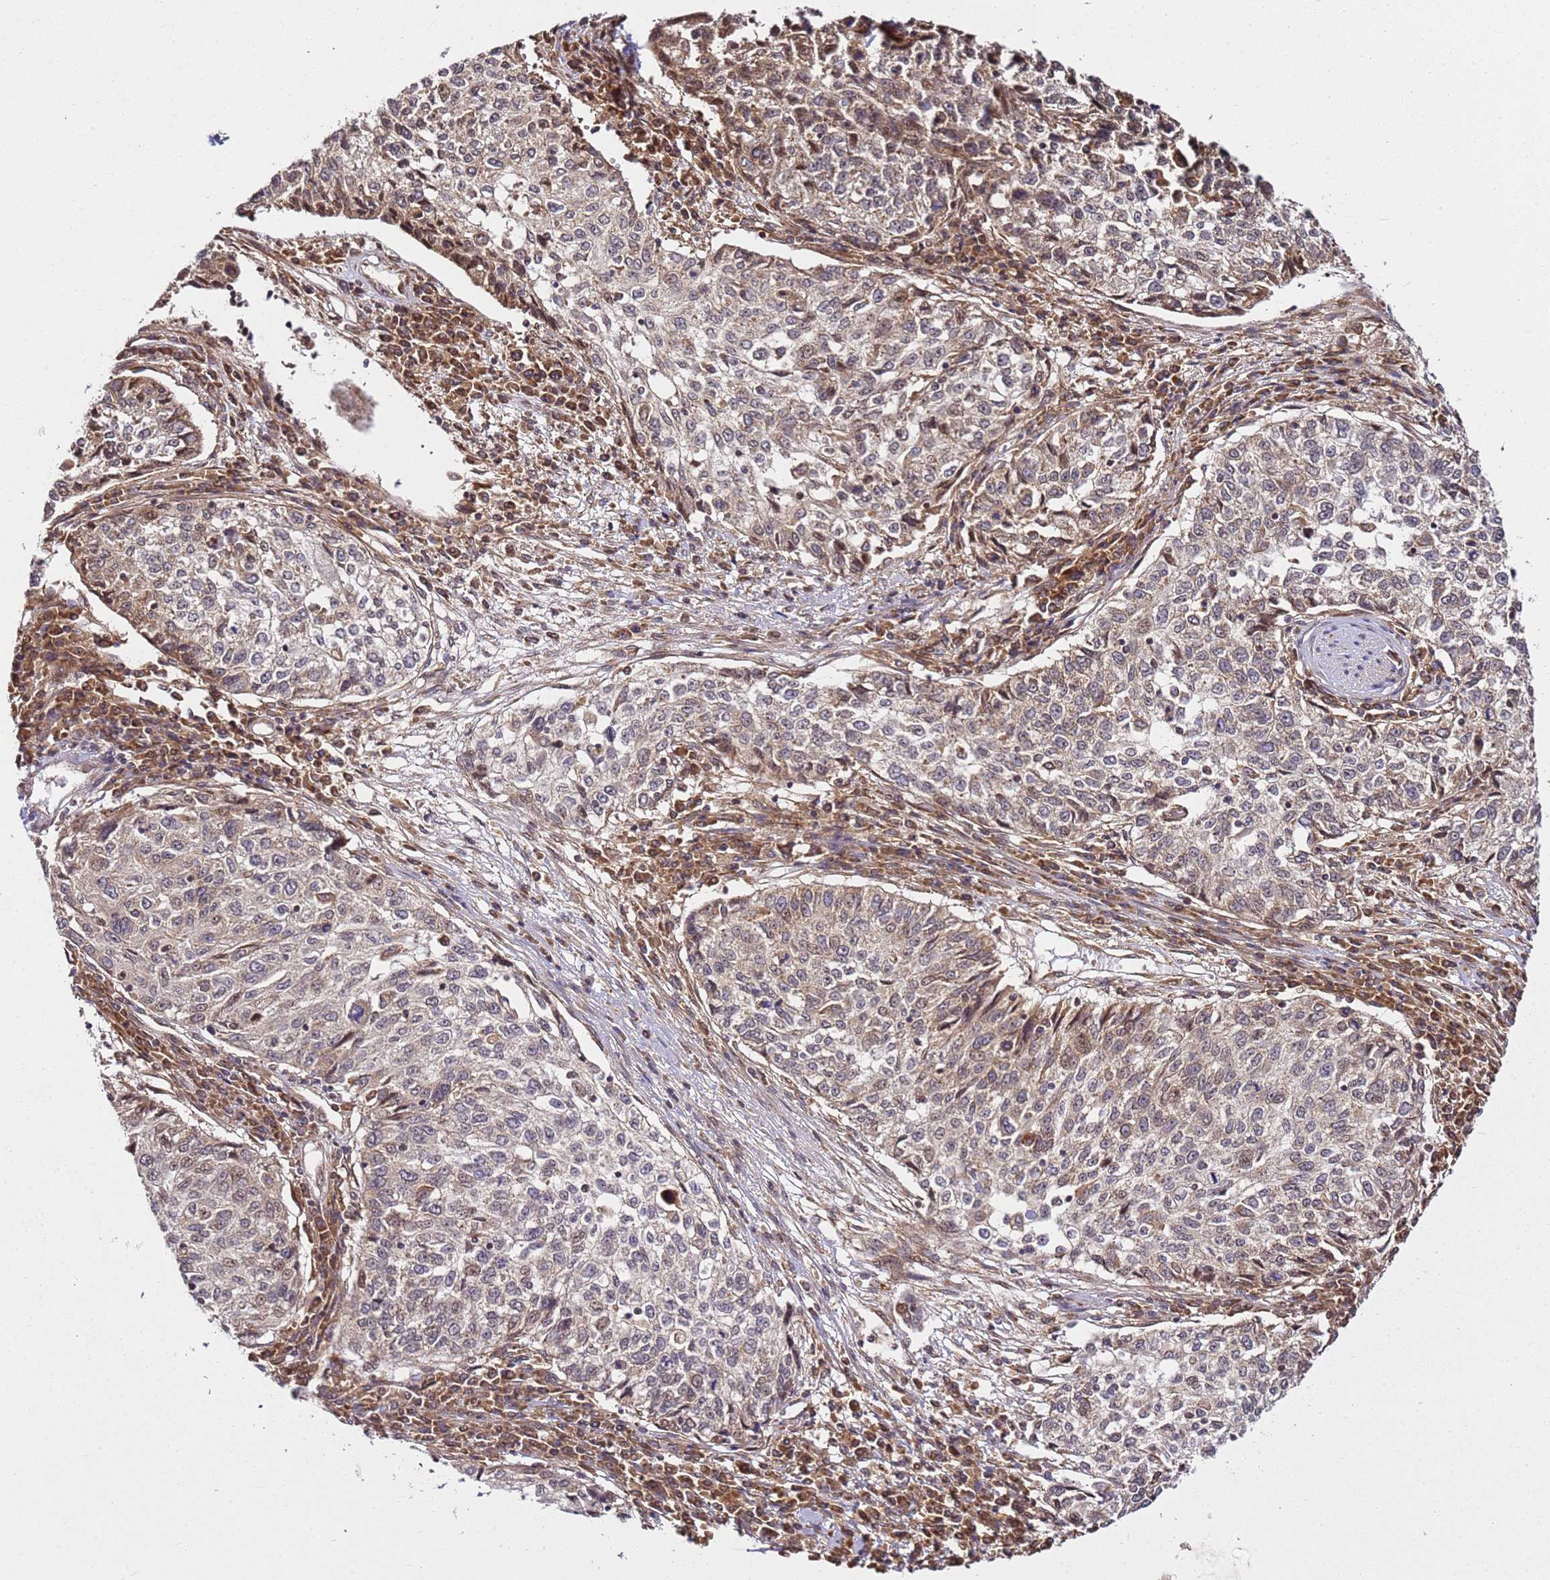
{"staining": {"intensity": "weak", "quantity": "25%-75%", "location": "cytoplasmic/membranous"}, "tissue": "cervical cancer", "cell_type": "Tumor cells", "image_type": "cancer", "snomed": [{"axis": "morphology", "description": "Squamous cell carcinoma, NOS"}, {"axis": "topography", "description": "Cervix"}], "caption": "Tumor cells show low levels of weak cytoplasmic/membranous staining in about 25%-75% of cells in cervical squamous cell carcinoma.", "gene": "RASA3", "patient": {"sex": "female", "age": 57}}